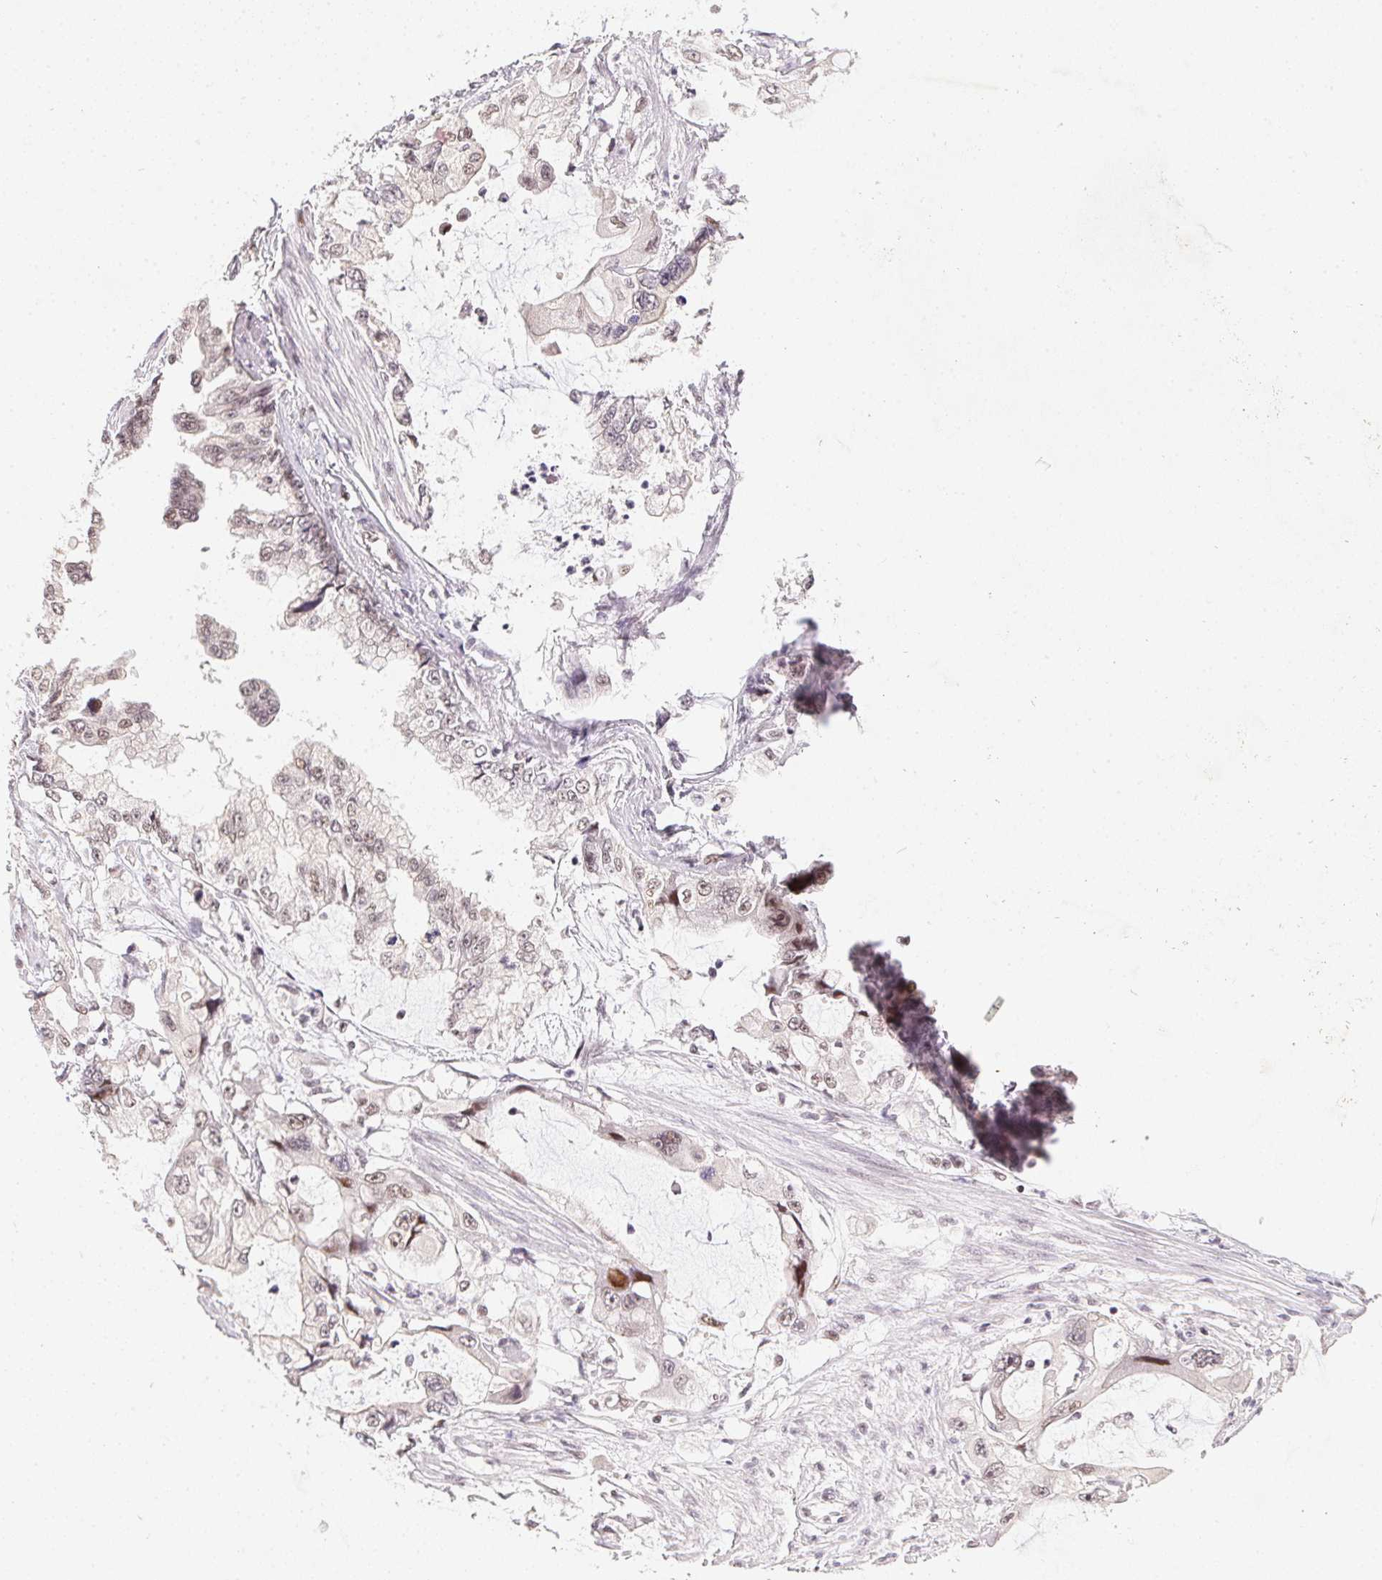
{"staining": {"intensity": "weak", "quantity": "<25%", "location": "nuclear"}, "tissue": "stomach cancer", "cell_type": "Tumor cells", "image_type": "cancer", "snomed": [{"axis": "morphology", "description": "Adenocarcinoma, NOS"}, {"axis": "topography", "description": "Pancreas"}, {"axis": "topography", "description": "Stomach, upper"}, {"axis": "topography", "description": "Stomach"}], "caption": "Immunohistochemistry (IHC) image of neoplastic tissue: human stomach cancer stained with DAB (3,3'-diaminobenzidine) reveals no significant protein expression in tumor cells. (DAB (3,3'-diaminobenzidine) immunohistochemistry (IHC), high magnification).", "gene": "KDM4D", "patient": {"sex": "male", "age": 77}}